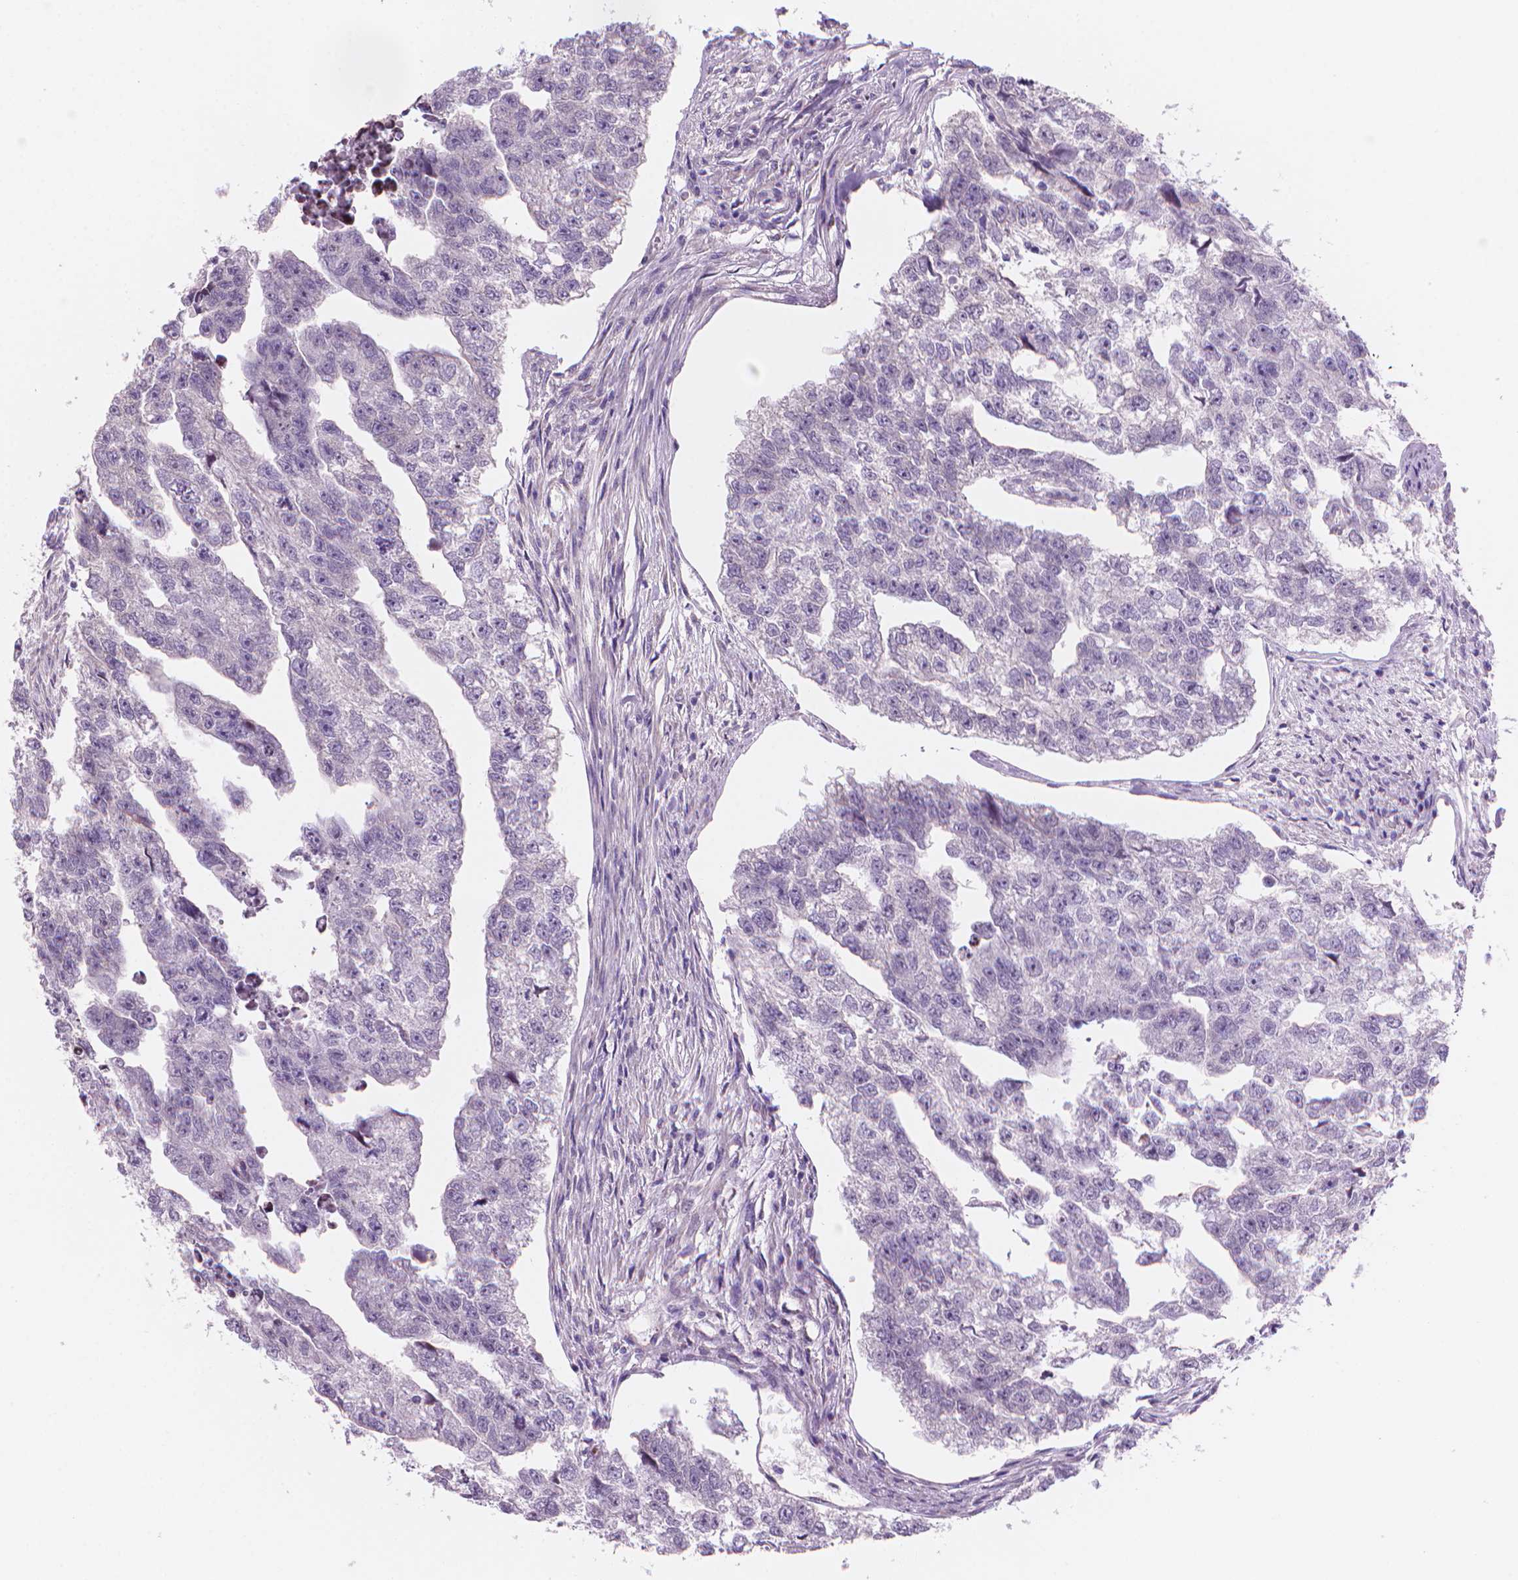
{"staining": {"intensity": "negative", "quantity": "none", "location": "none"}, "tissue": "testis cancer", "cell_type": "Tumor cells", "image_type": "cancer", "snomed": [{"axis": "morphology", "description": "Carcinoma, Embryonal, NOS"}, {"axis": "morphology", "description": "Teratoma, malignant, NOS"}, {"axis": "topography", "description": "Testis"}], "caption": "This is an immunohistochemistry (IHC) photomicrograph of human testis cancer (malignant teratoma). There is no positivity in tumor cells.", "gene": "ENSG00000187186", "patient": {"sex": "male", "age": 44}}